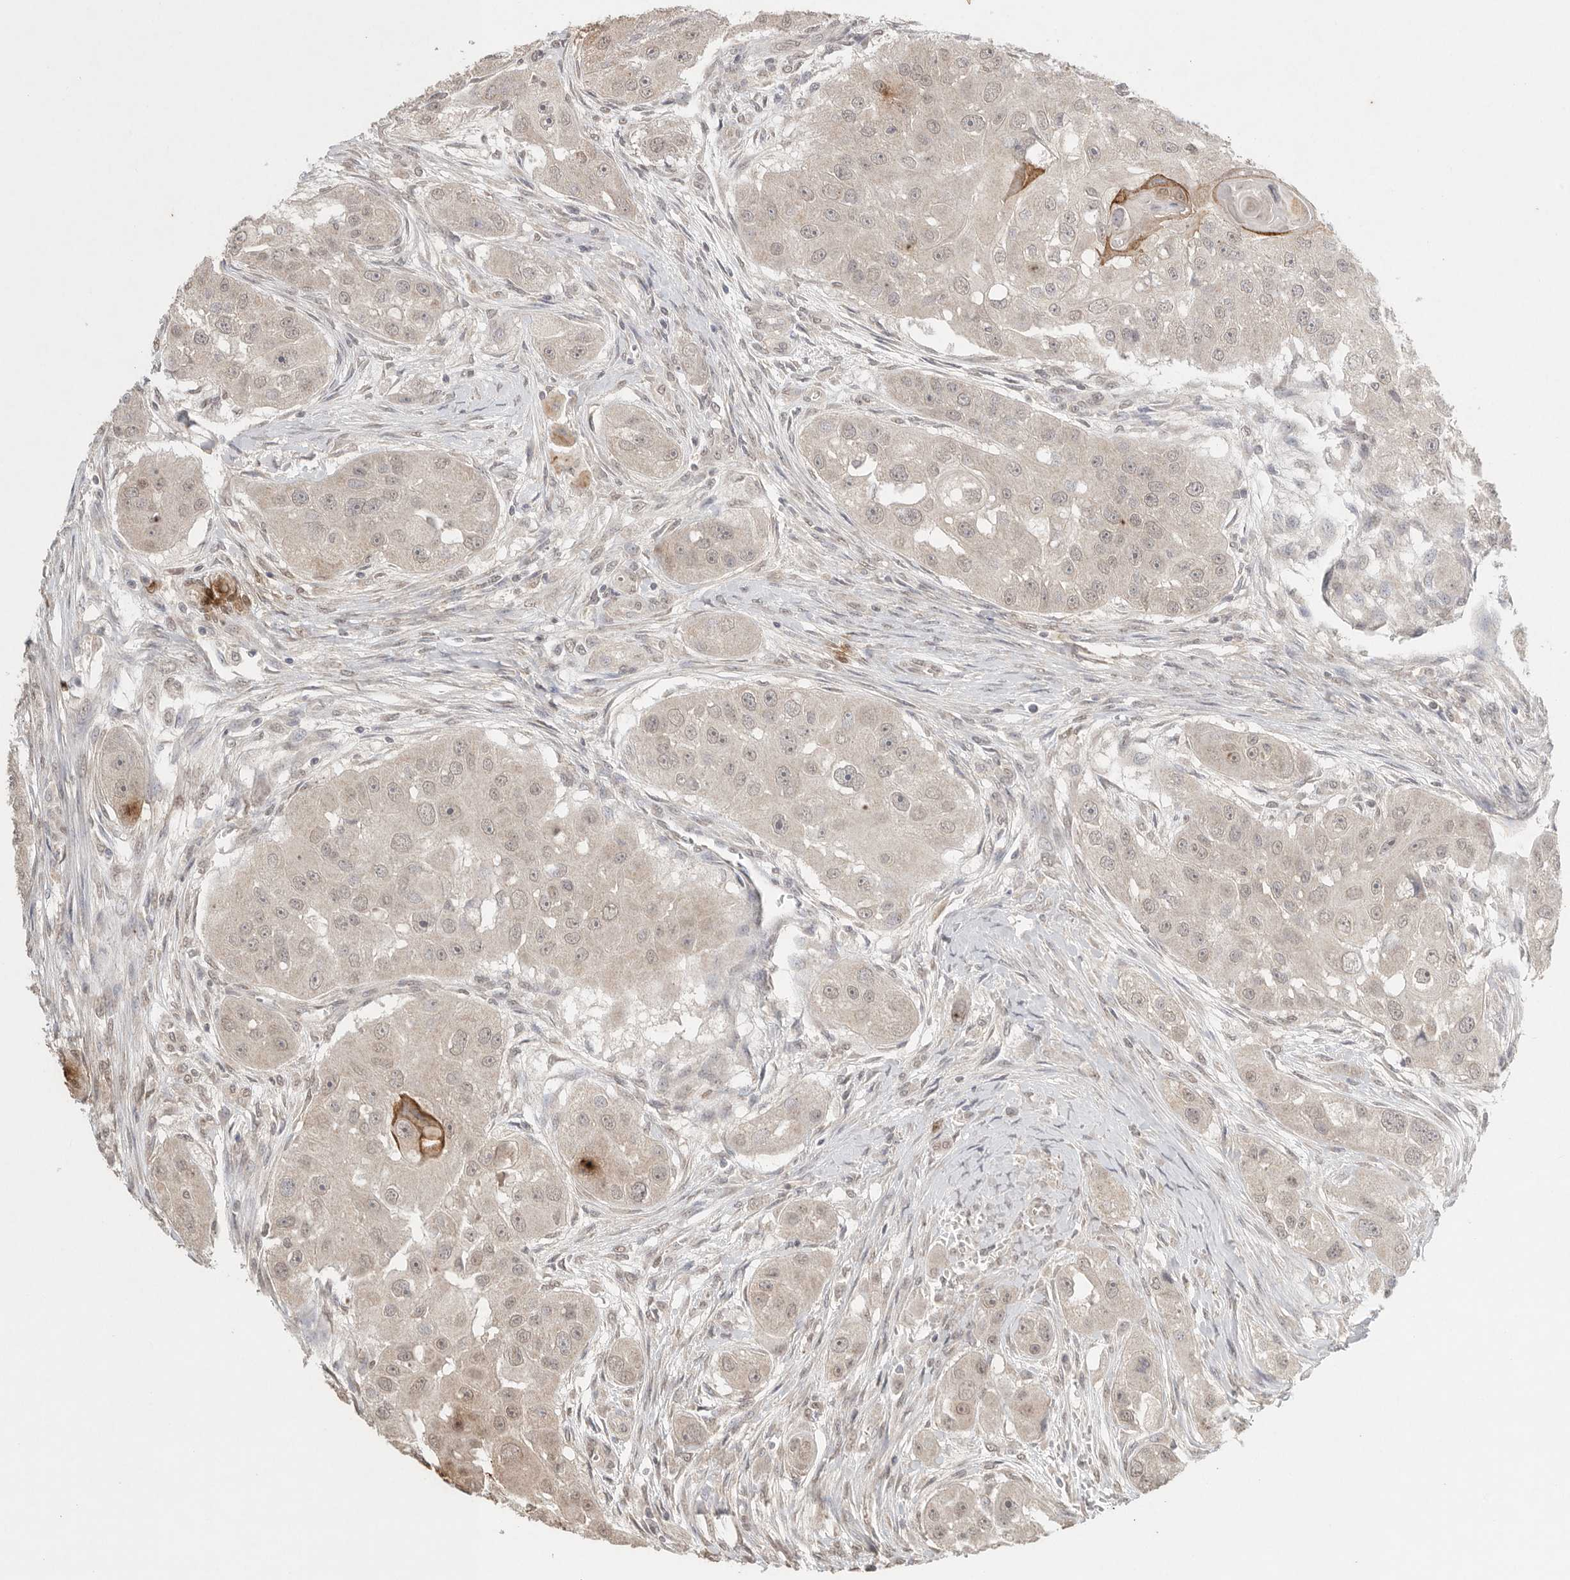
{"staining": {"intensity": "negative", "quantity": "none", "location": "none"}, "tissue": "head and neck cancer", "cell_type": "Tumor cells", "image_type": "cancer", "snomed": [{"axis": "morphology", "description": "Normal tissue, NOS"}, {"axis": "morphology", "description": "Squamous cell carcinoma, NOS"}, {"axis": "topography", "description": "Skeletal muscle"}, {"axis": "topography", "description": "Head-Neck"}], "caption": "A histopathology image of head and neck cancer stained for a protein shows no brown staining in tumor cells.", "gene": "KLK5", "patient": {"sex": "male", "age": 51}}